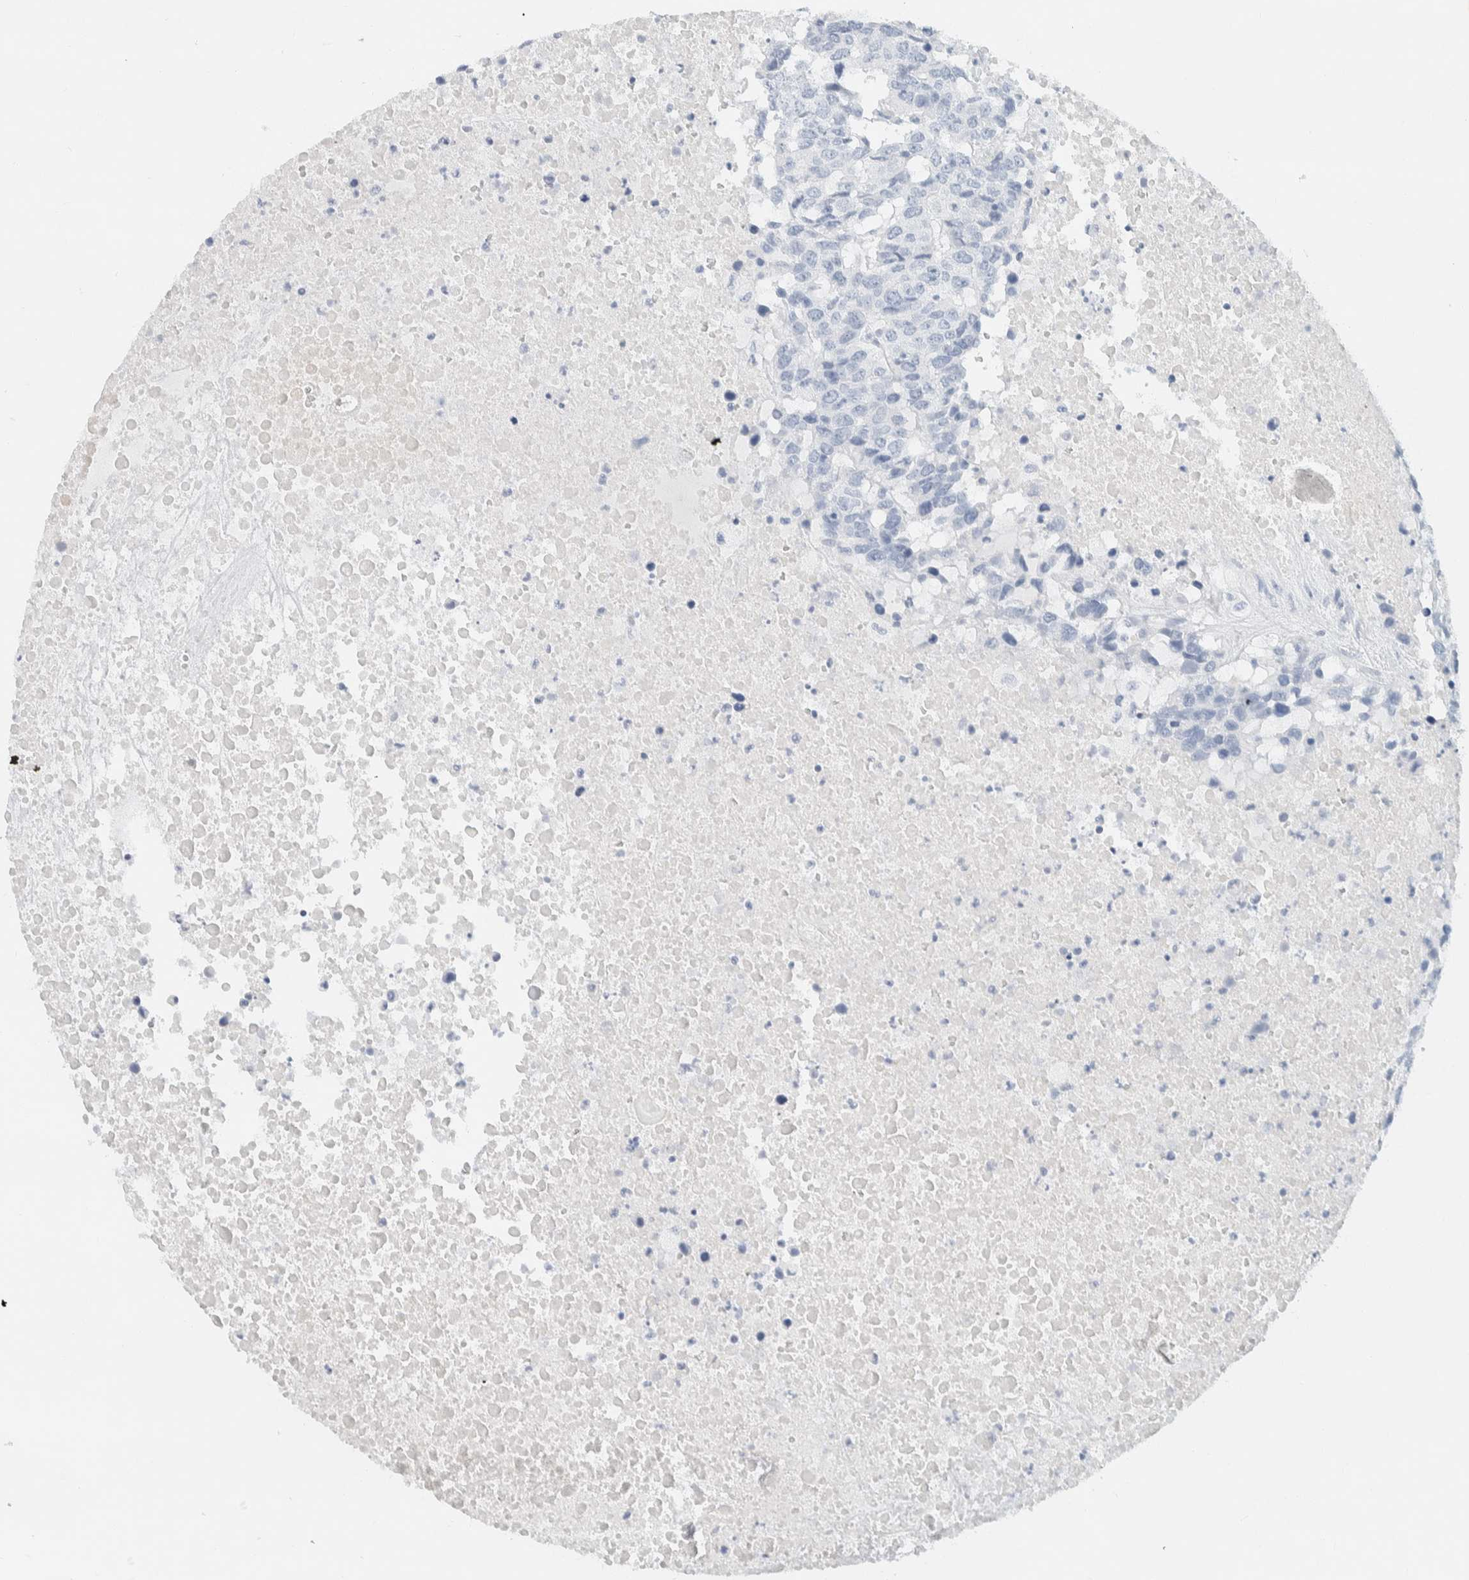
{"staining": {"intensity": "negative", "quantity": "none", "location": "none"}, "tissue": "head and neck cancer", "cell_type": "Tumor cells", "image_type": "cancer", "snomed": [{"axis": "morphology", "description": "Squamous cell carcinoma, NOS"}, {"axis": "topography", "description": "Head-Neck"}], "caption": "This is a photomicrograph of immunohistochemistry staining of squamous cell carcinoma (head and neck), which shows no expression in tumor cells.", "gene": "ALOX12B", "patient": {"sex": "male", "age": 66}}